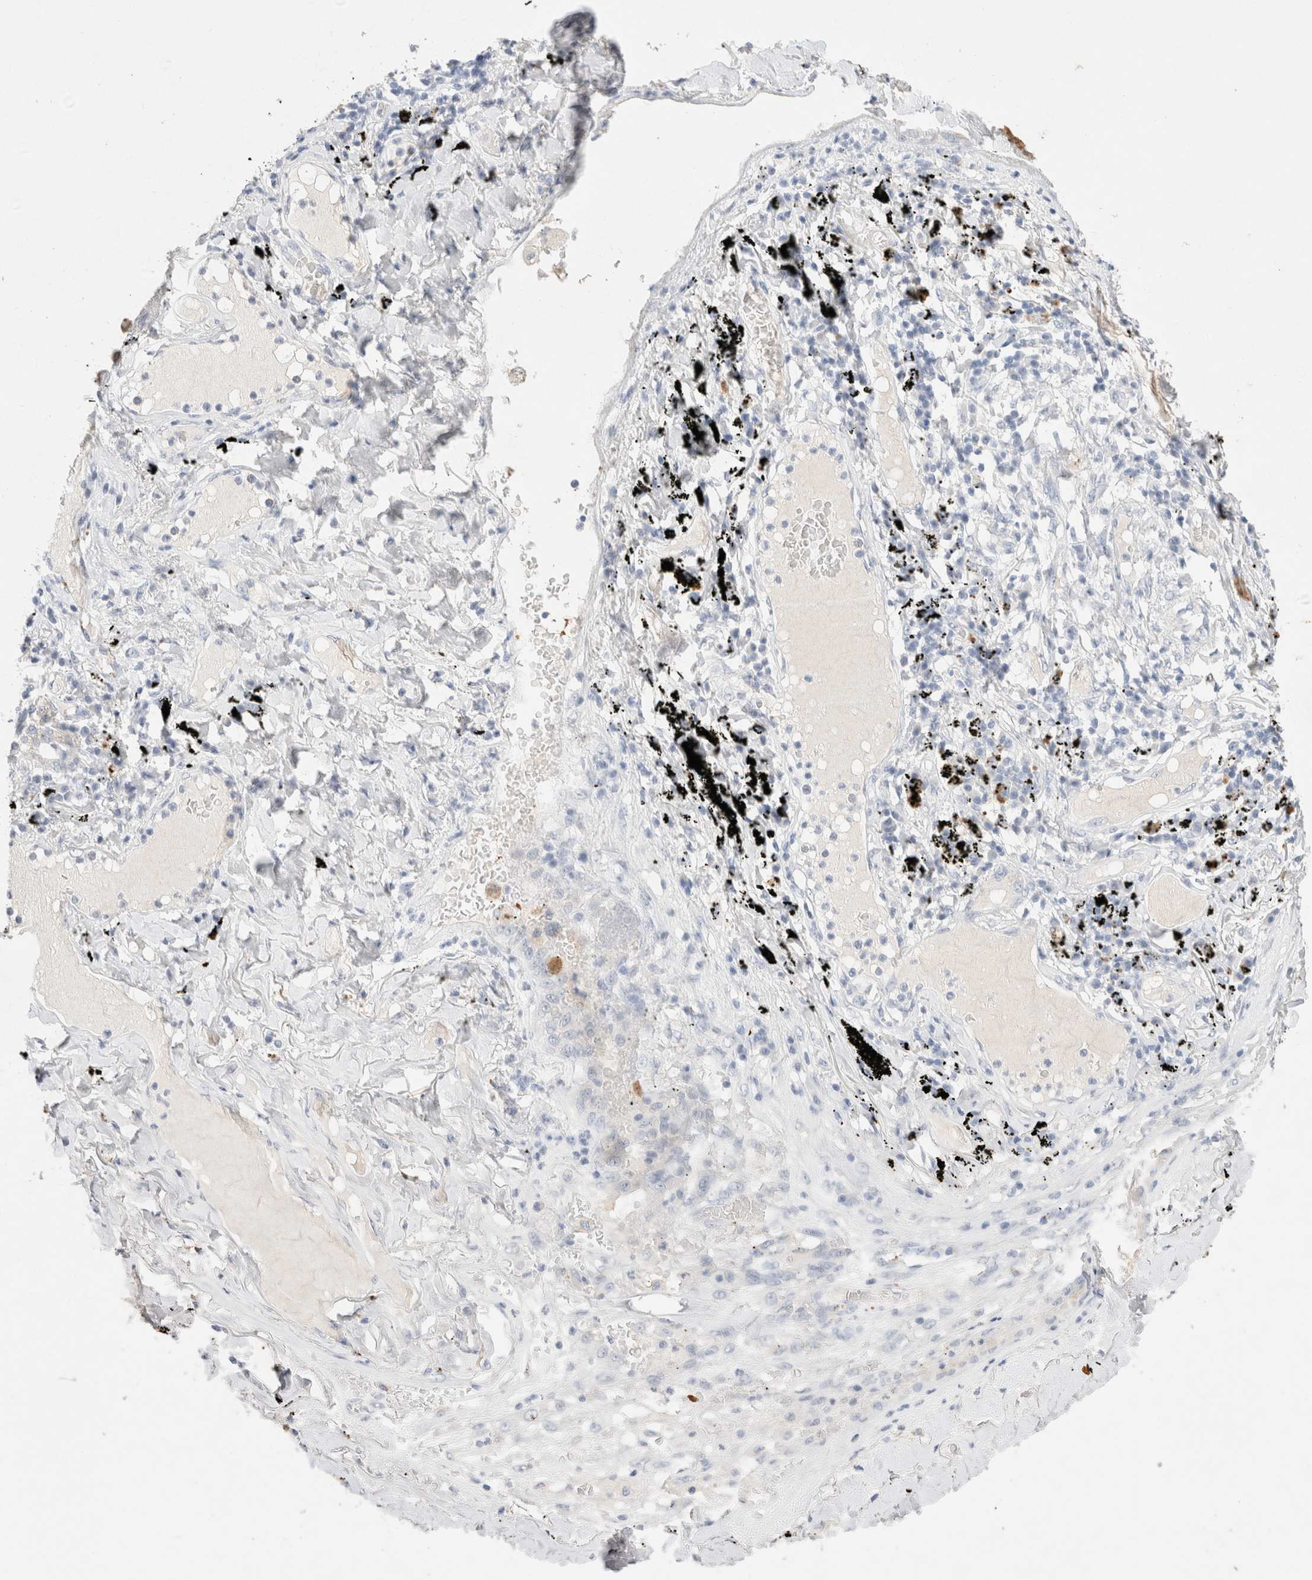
{"staining": {"intensity": "weak", "quantity": "25%-75%", "location": "cytoplasmic/membranous"}, "tissue": "lung cancer", "cell_type": "Tumor cells", "image_type": "cancer", "snomed": [{"axis": "morphology", "description": "Adenocarcinoma, NOS"}, {"axis": "topography", "description": "Lung"}], "caption": "Lung adenocarcinoma stained with a protein marker displays weak staining in tumor cells.", "gene": "EPCAM", "patient": {"sex": "male", "age": 63}}